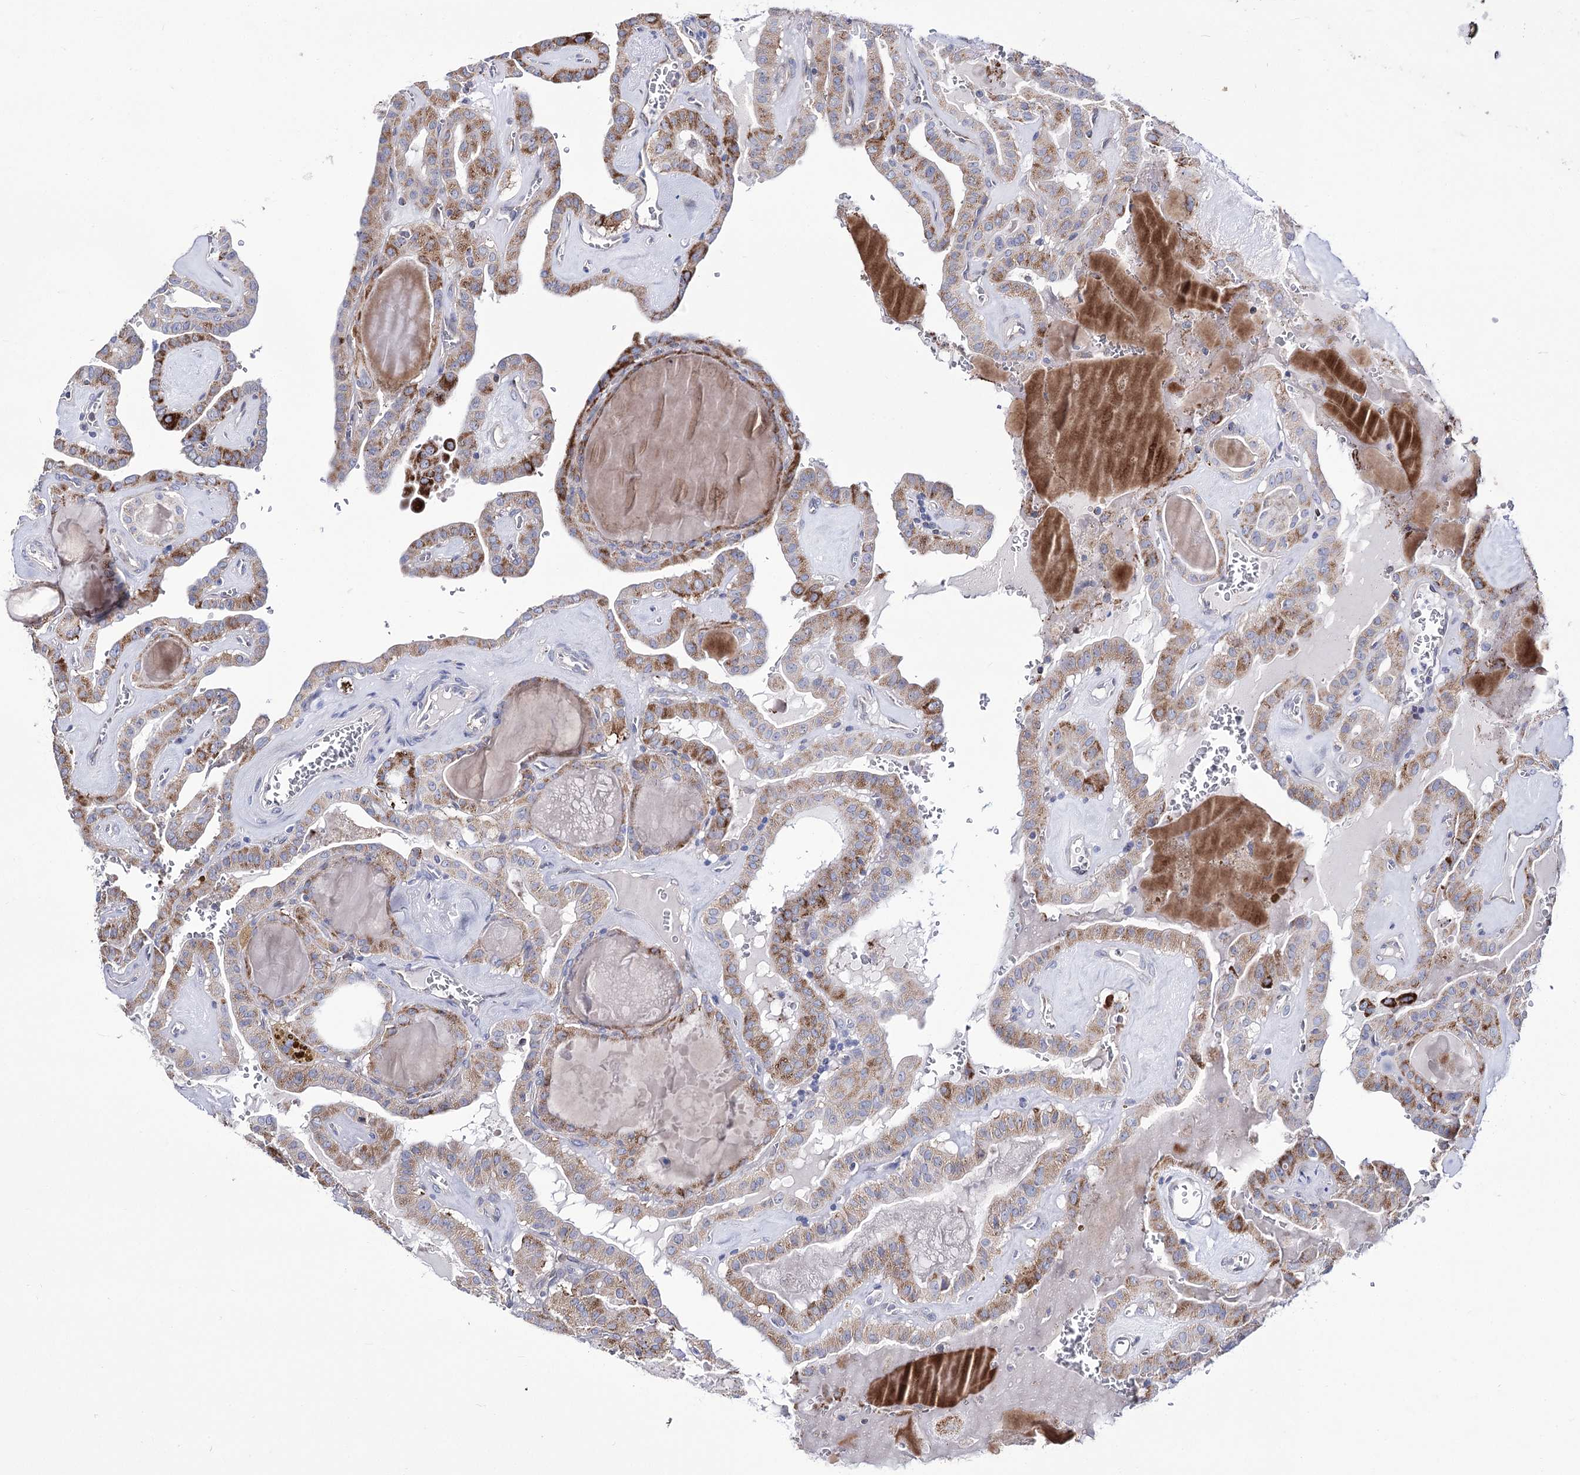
{"staining": {"intensity": "moderate", "quantity": "25%-75%", "location": "cytoplasmic/membranous"}, "tissue": "thyroid cancer", "cell_type": "Tumor cells", "image_type": "cancer", "snomed": [{"axis": "morphology", "description": "Papillary adenocarcinoma, NOS"}, {"axis": "topography", "description": "Thyroid gland"}], "caption": "The micrograph shows immunohistochemical staining of papillary adenocarcinoma (thyroid). There is moderate cytoplasmic/membranous positivity is present in about 25%-75% of tumor cells. Ihc stains the protein in brown and the nuclei are stained blue.", "gene": "OSBPL5", "patient": {"sex": "male", "age": 52}}